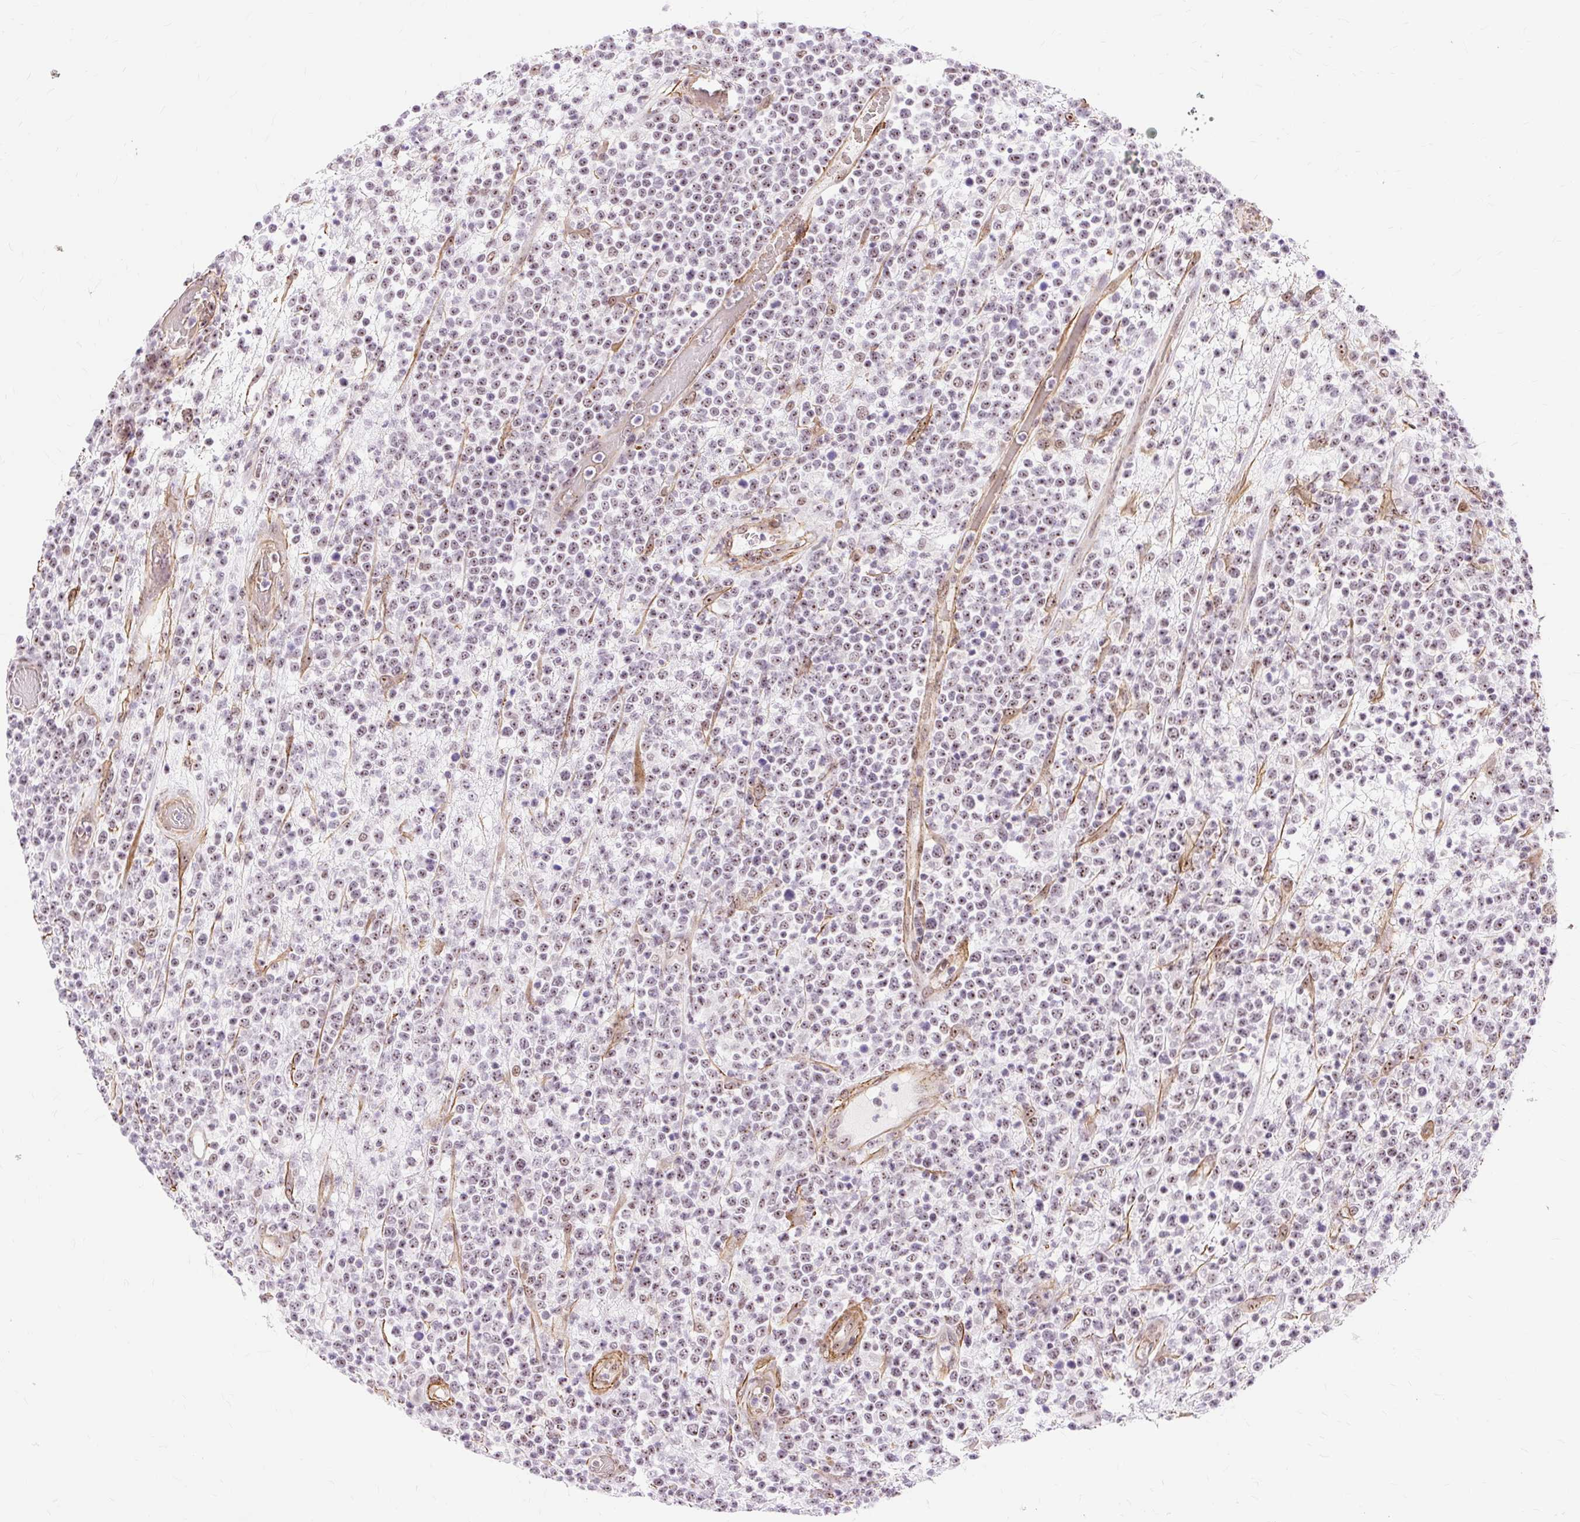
{"staining": {"intensity": "moderate", "quantity": ">75%", "location": "nuclear"}, "tissue": "lymphoma", "cell_type": "Tumor cells", "image_type": "cancer", "snomed": [{"axis": "morphology", "description": "Malignant lymphoma, non-Hodgkin's type, High grade"}, {"axis": "topography", "description": "Colon"}], "caption": "Moderate nuclear protein expression is identified in approximately >75% of tumor cells in malignant lymphoma, non-Hodgkin's type (high-grade).", "gene": "OBP2A", "patient": {"sex": "female", "age": 53}}